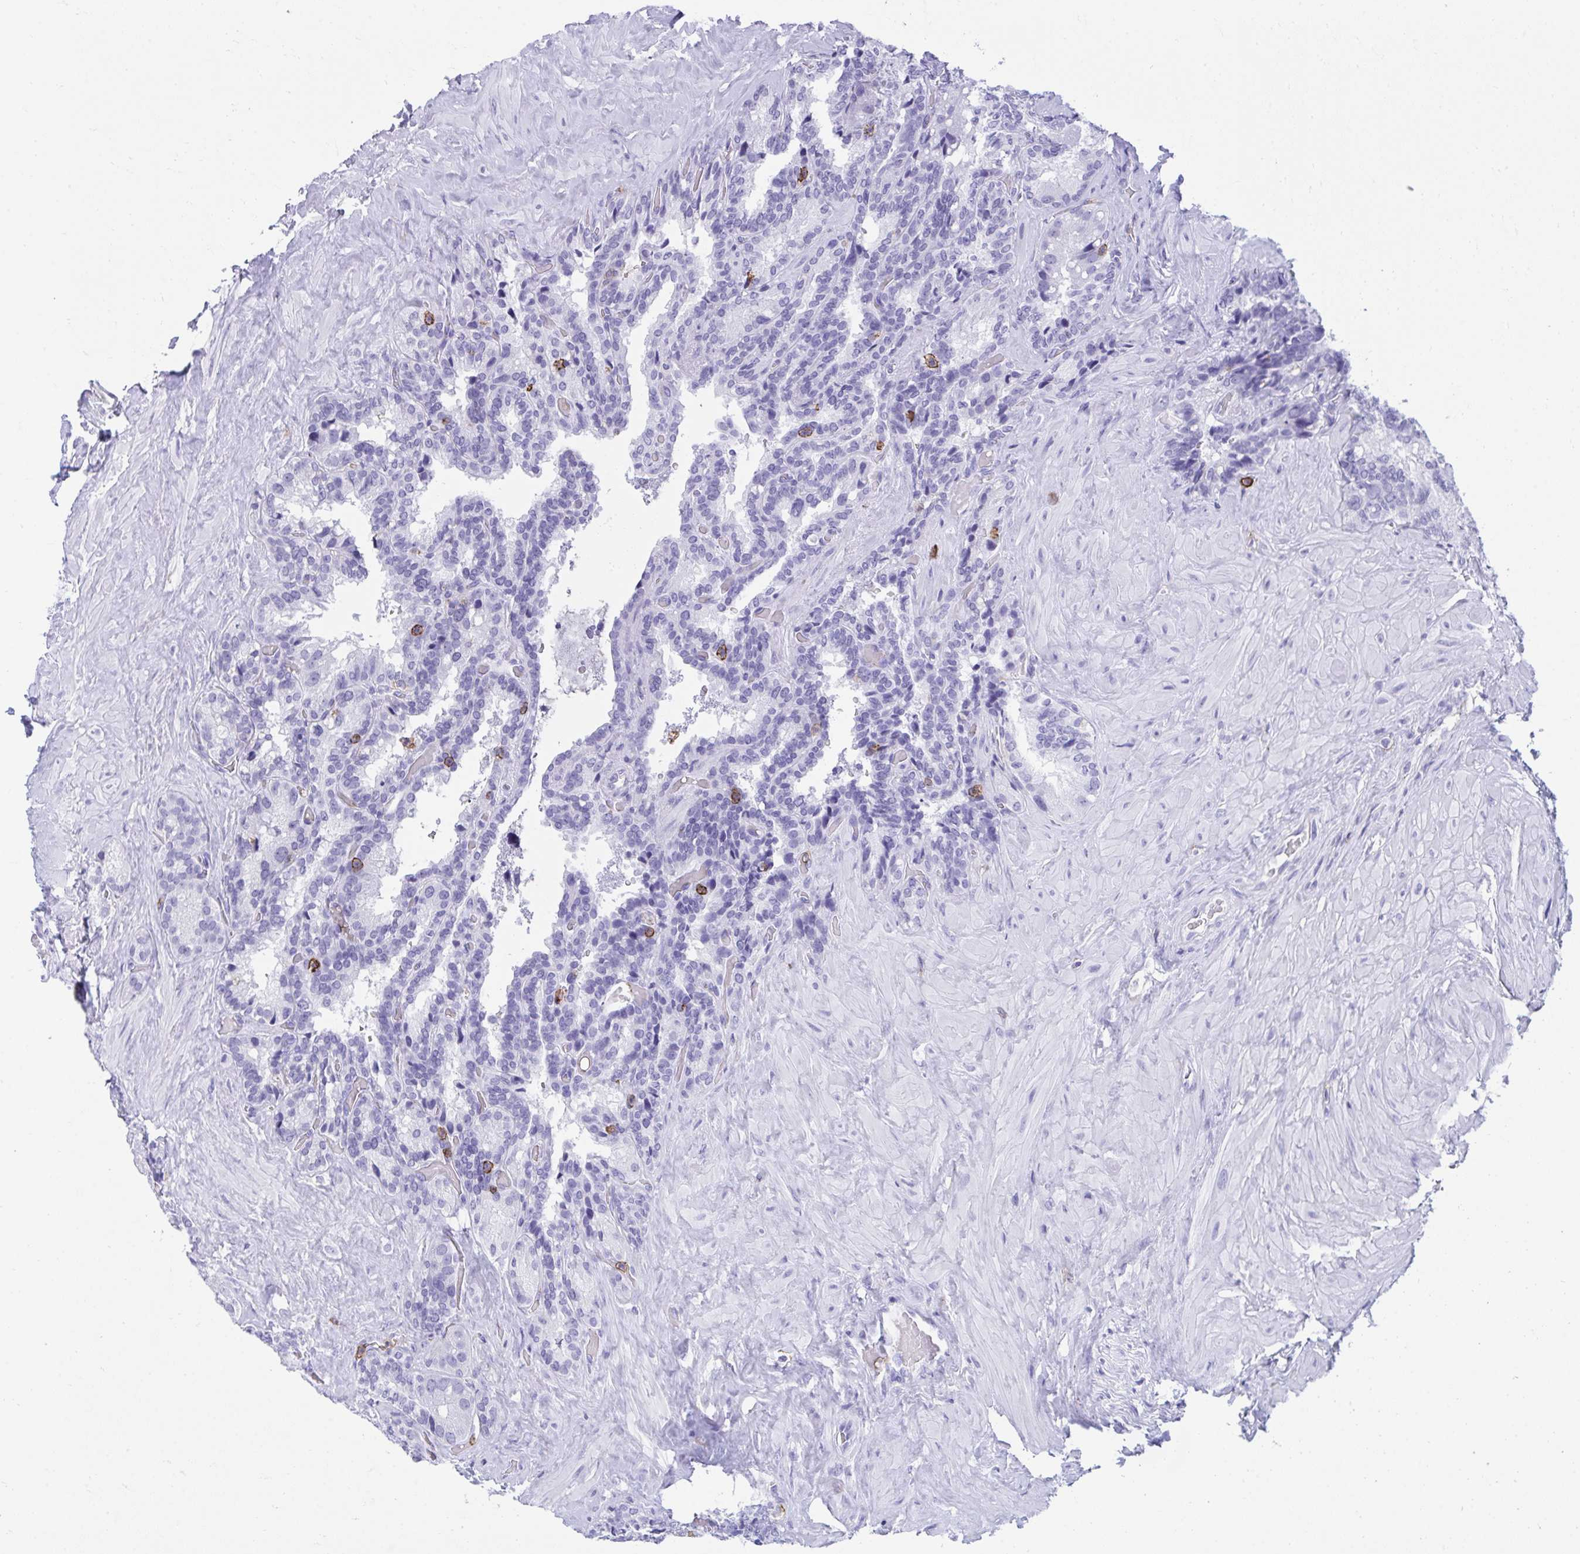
{"staining": {"intensity": "negative", "quantity": "none", "location": "none"}, "tissue": "seminal vesicle", "cell_type": "Glandular cells", "image_type": "normal", "snomed": [{"axis": "morphology", "description": "Normal tissue, NOS"}, {"axis": "topography", "description": "Seminal veicle"}], "caption": "DAB (3,3'-diaminobenzidine) immunohistochemical staining of unremarkable seminal vesicle displays no significant staining in glandular cells. The staining is performed using DAB (3,3'-diaminobenzidine) brown chromogen with nuclei counter-stained in using hematoxylin.", "gene": "SPN", "patient": {"sex": "male", "age": 60}}